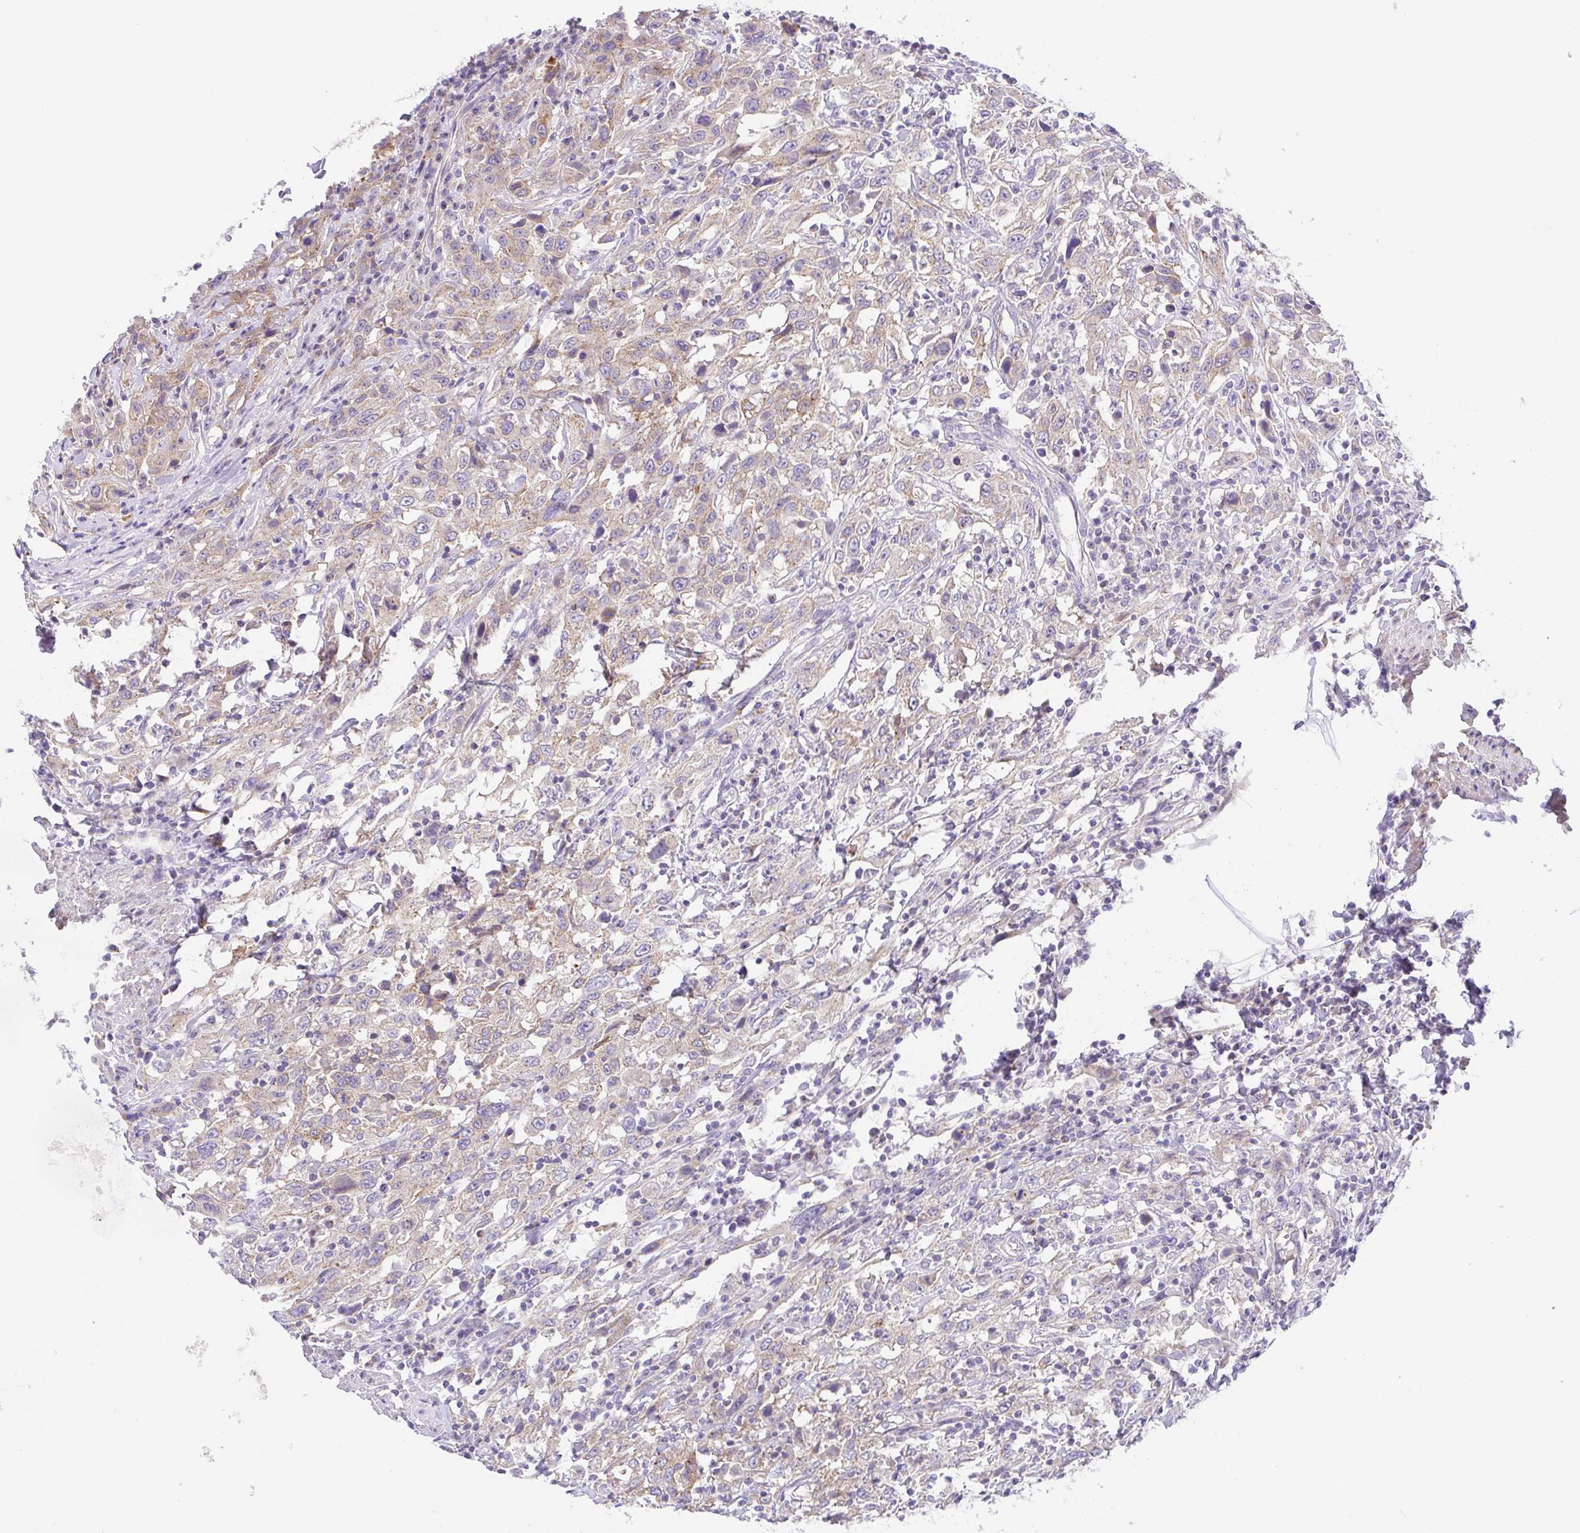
{"staining": {"intensity": "weak", "quantity": "25%-75%", "location": "cytoplasmic/membranous"}, "tissue": "urothelial cancer", "cell_type": "Tumor cells", "image_type": "cancer", "snomed": [{"axis": "morphology", "description": "Urothelial carcinoma, High grade"}, {"axis": "topography", "description": "Urinary bladder"}], "caption": "IHC image of neoplastic tissue: human urothelial carcinoma (high-grade) stained using immunohistochemistry demonstrates low levels of weak protein expression localized specifically in the cytoplasmic/membranous of tumor cells, appearing as a cytoplasmic/membranous brown color.", "gene": "SLC13A1", "patient": {"sex": "male", "age": 61}}